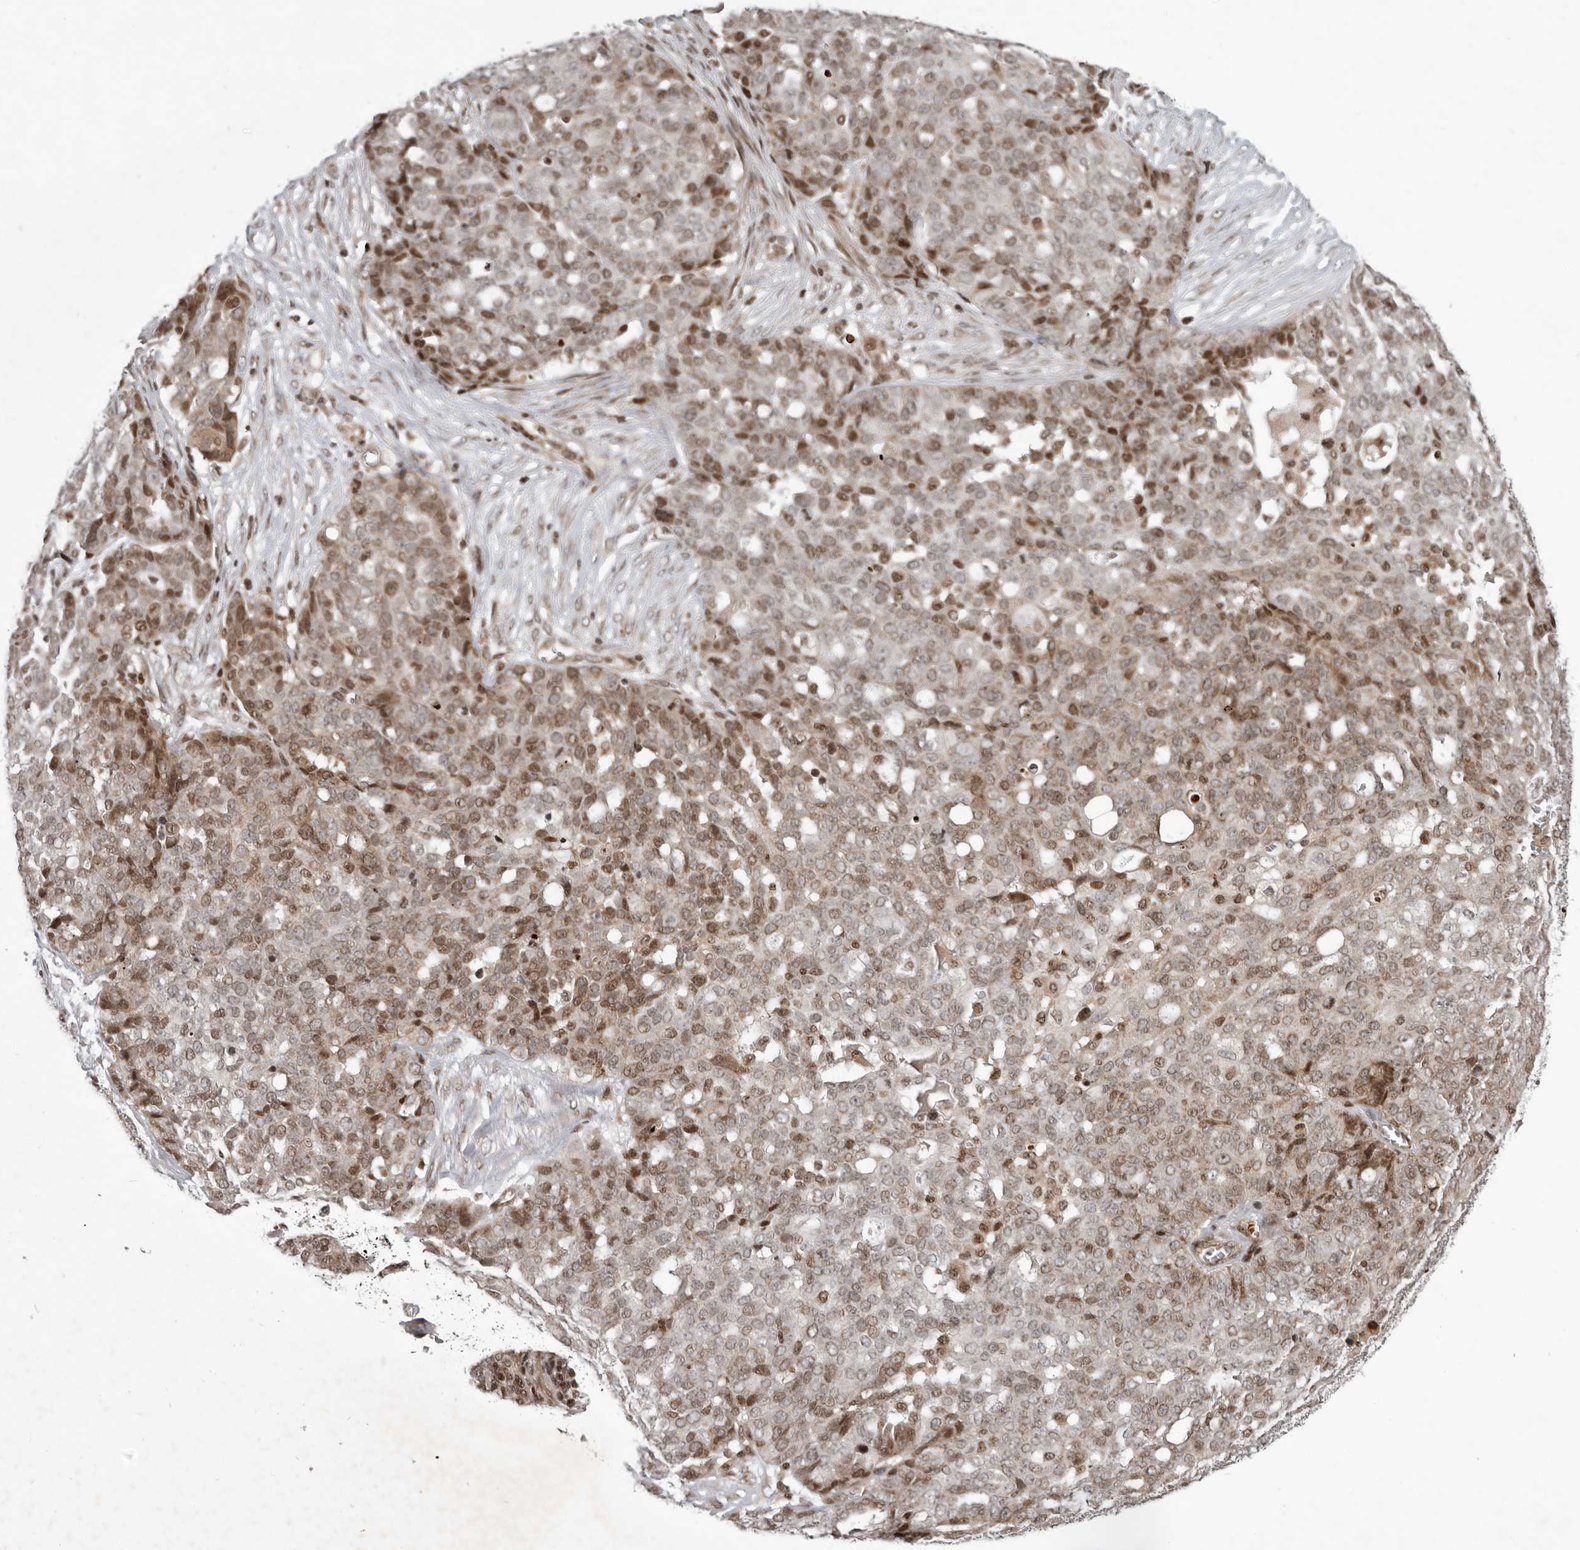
{"staining": {"intensity": "moderate", "quantity": ">75%", "location": "nuclear"}, "tissue": "ovarian cancer", "cell_type": "Tumor cells", "image_type": "cancer", "snomed": [{"axis": "morphology", "description": "Cystadenocarcinoma, serous, NOS"}, {"axis": "topography", "description": "Soft tissue"}, {"axis": "topography", "description": "Ovary"}], "caption": "Immunohistochemical staining of ovarian cancer (serous cystadenocarcinoma) shows medium levels of moderate nuclear positivity in approximately >75% of tumor cells.", "gene": "RABIF", "patient": {"sex": "female", "age": 57}}